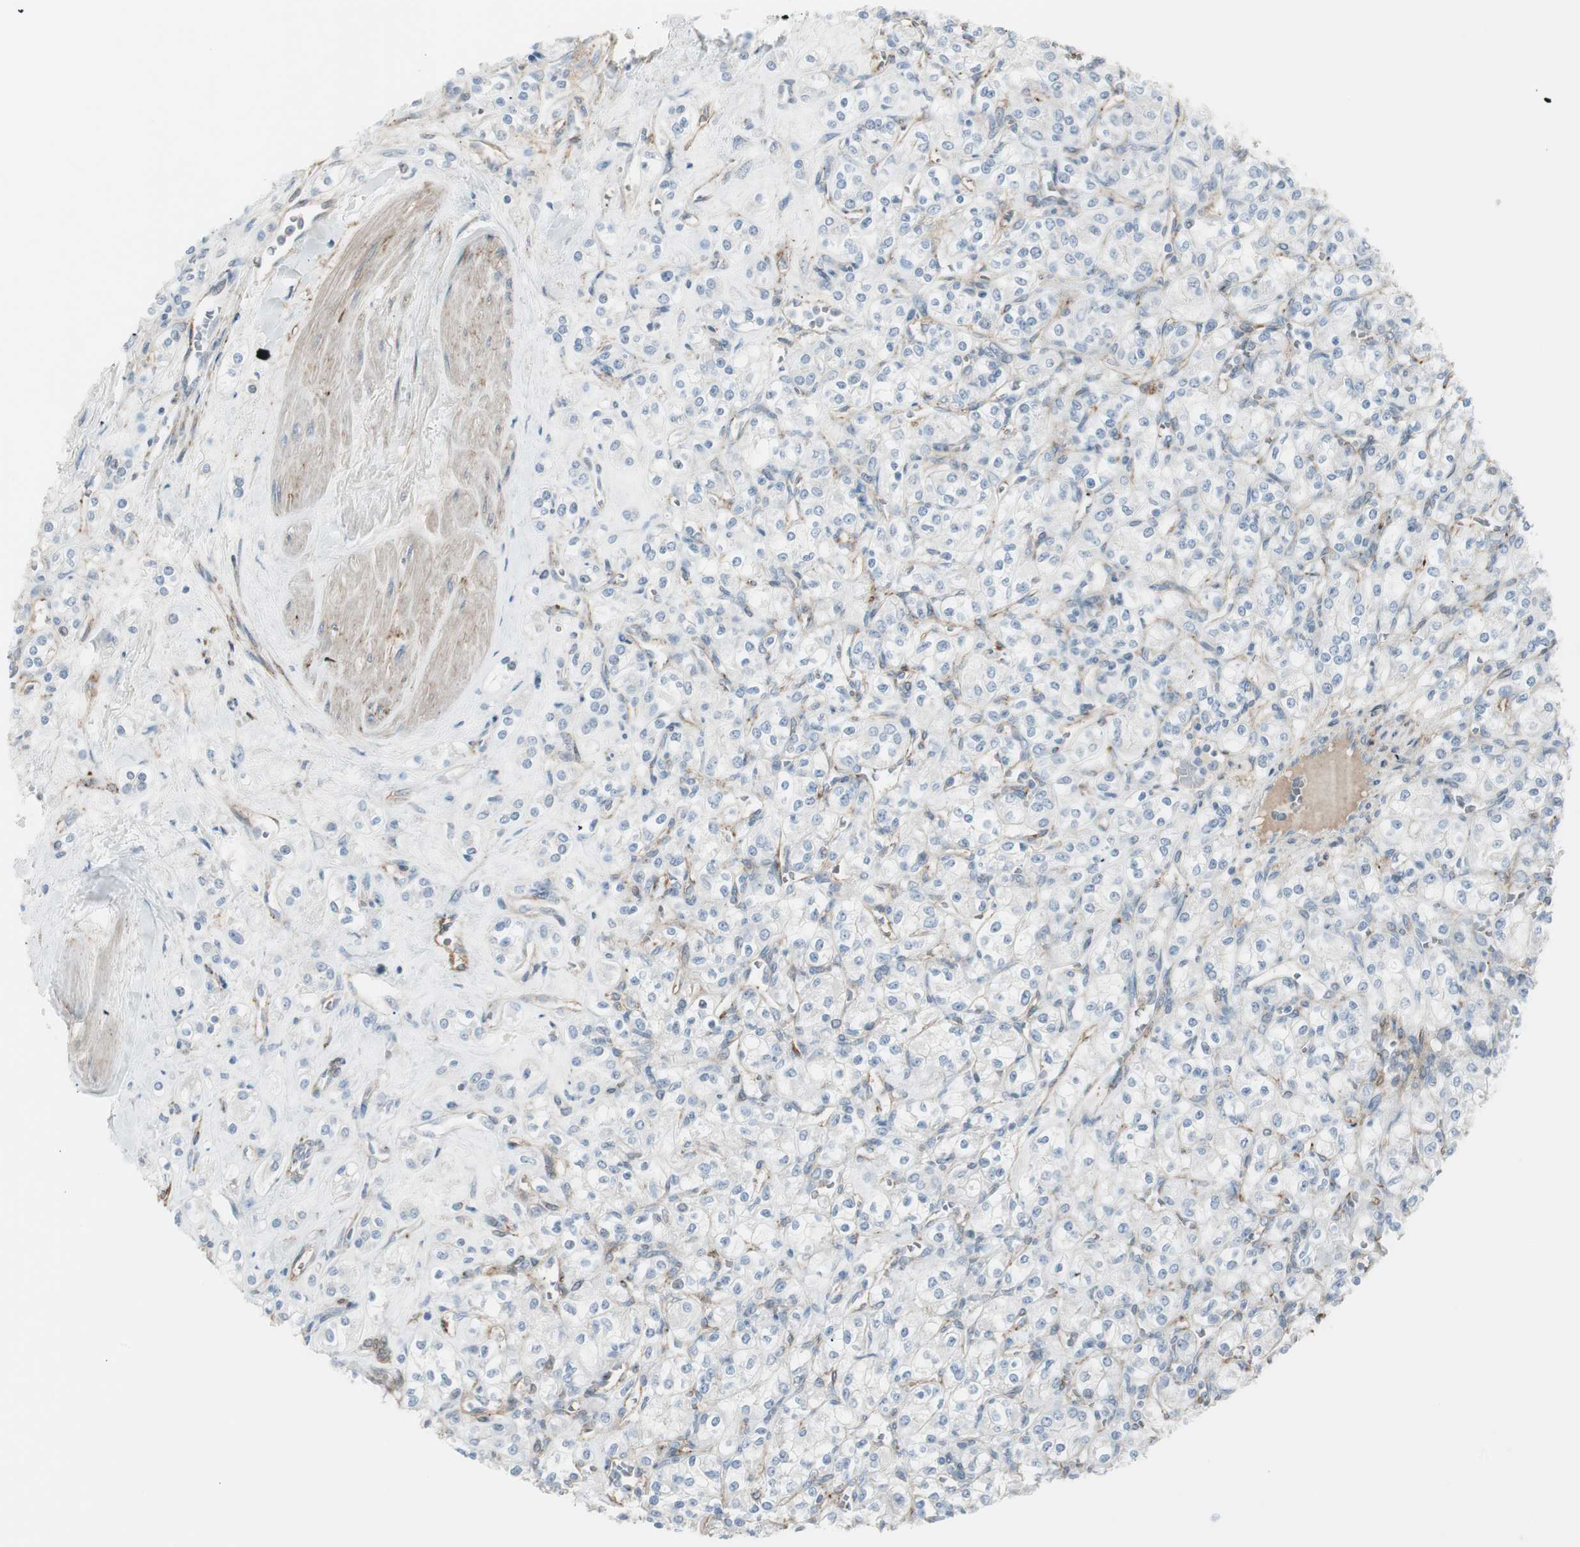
{"staining": {"intensity": "negative", "quantity": "none", "location": "none"}, "tissue": "renal cancer", "cell_type": "Tumor cells", "image_type": "cancer", "snomed": [{"axis": "morphology", "description": "Adenocarcinoma, NOS"}, {"axis": "topography", "description": "Kidney"}], "caption": "An immunohistochemistry (IHC) histopathology image of renal adenocarcinoma is shown. There is no staining in tumor cells of renal adenocarcinoma.", "gene": "CACNA2D1", "patient": {"sex": "male", "age": 77}}